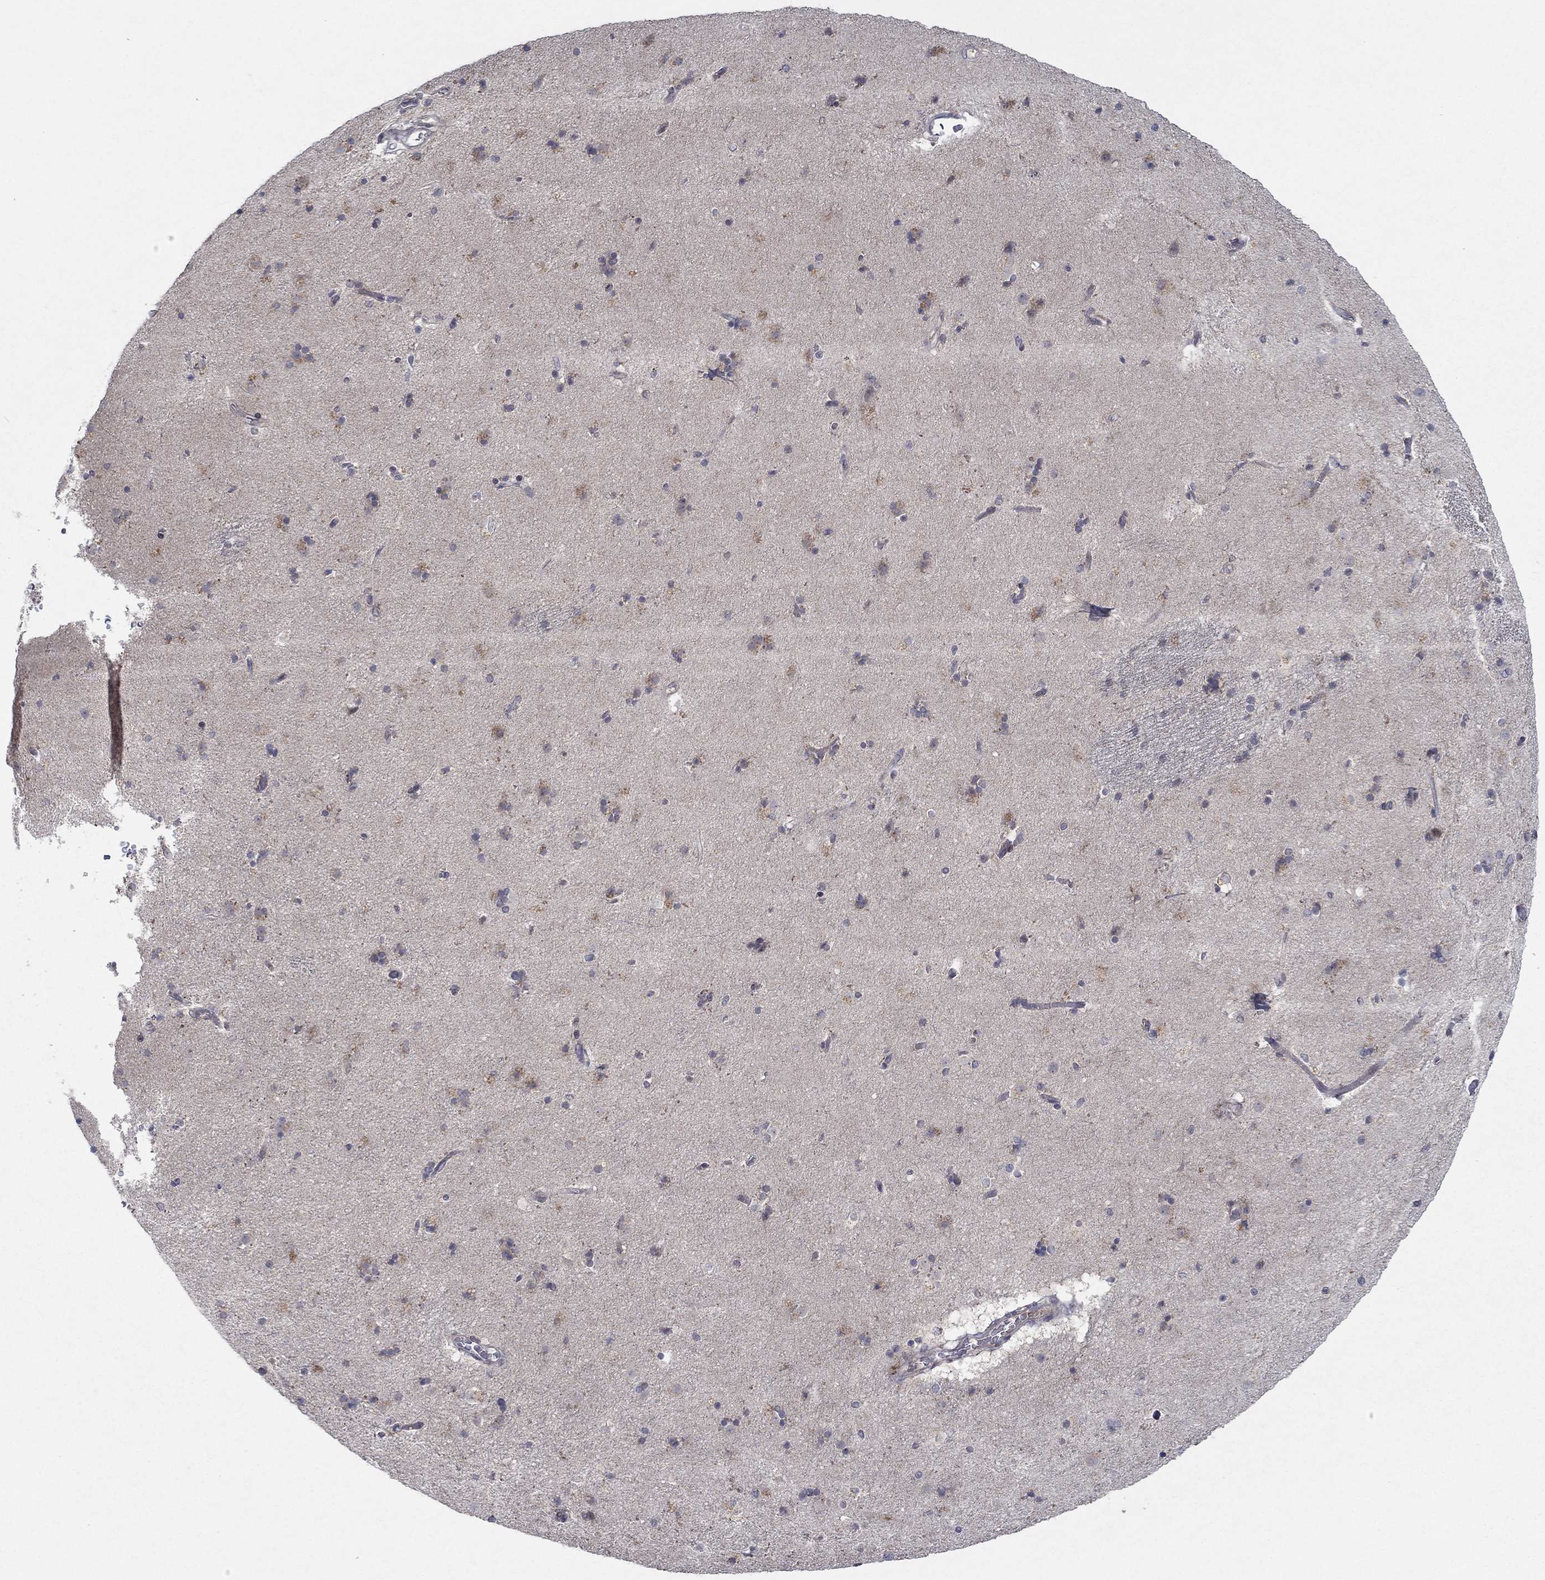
{"staining": {"intensity": "moderate", "quantity": "<25%", "location": "cytoplasmic/membranous"}, "tissue": "caudate", "cell_type": "Glial cells", "image_type": "normal", "snomed": [{"axis": "morphology", "description": "Normal tissue, NOS"}, {"axis": "topography", "description": "Lateral ventricle wall"}], "caption": "Immunohistochemical staining of normal caudate displays low levels of moderate cytoplasmic/membranous positivity in about <25% of glial cells. Nuclei are stained in blue.", "gene": "IL4", "patient": {"sex": "female", "age": 71}}